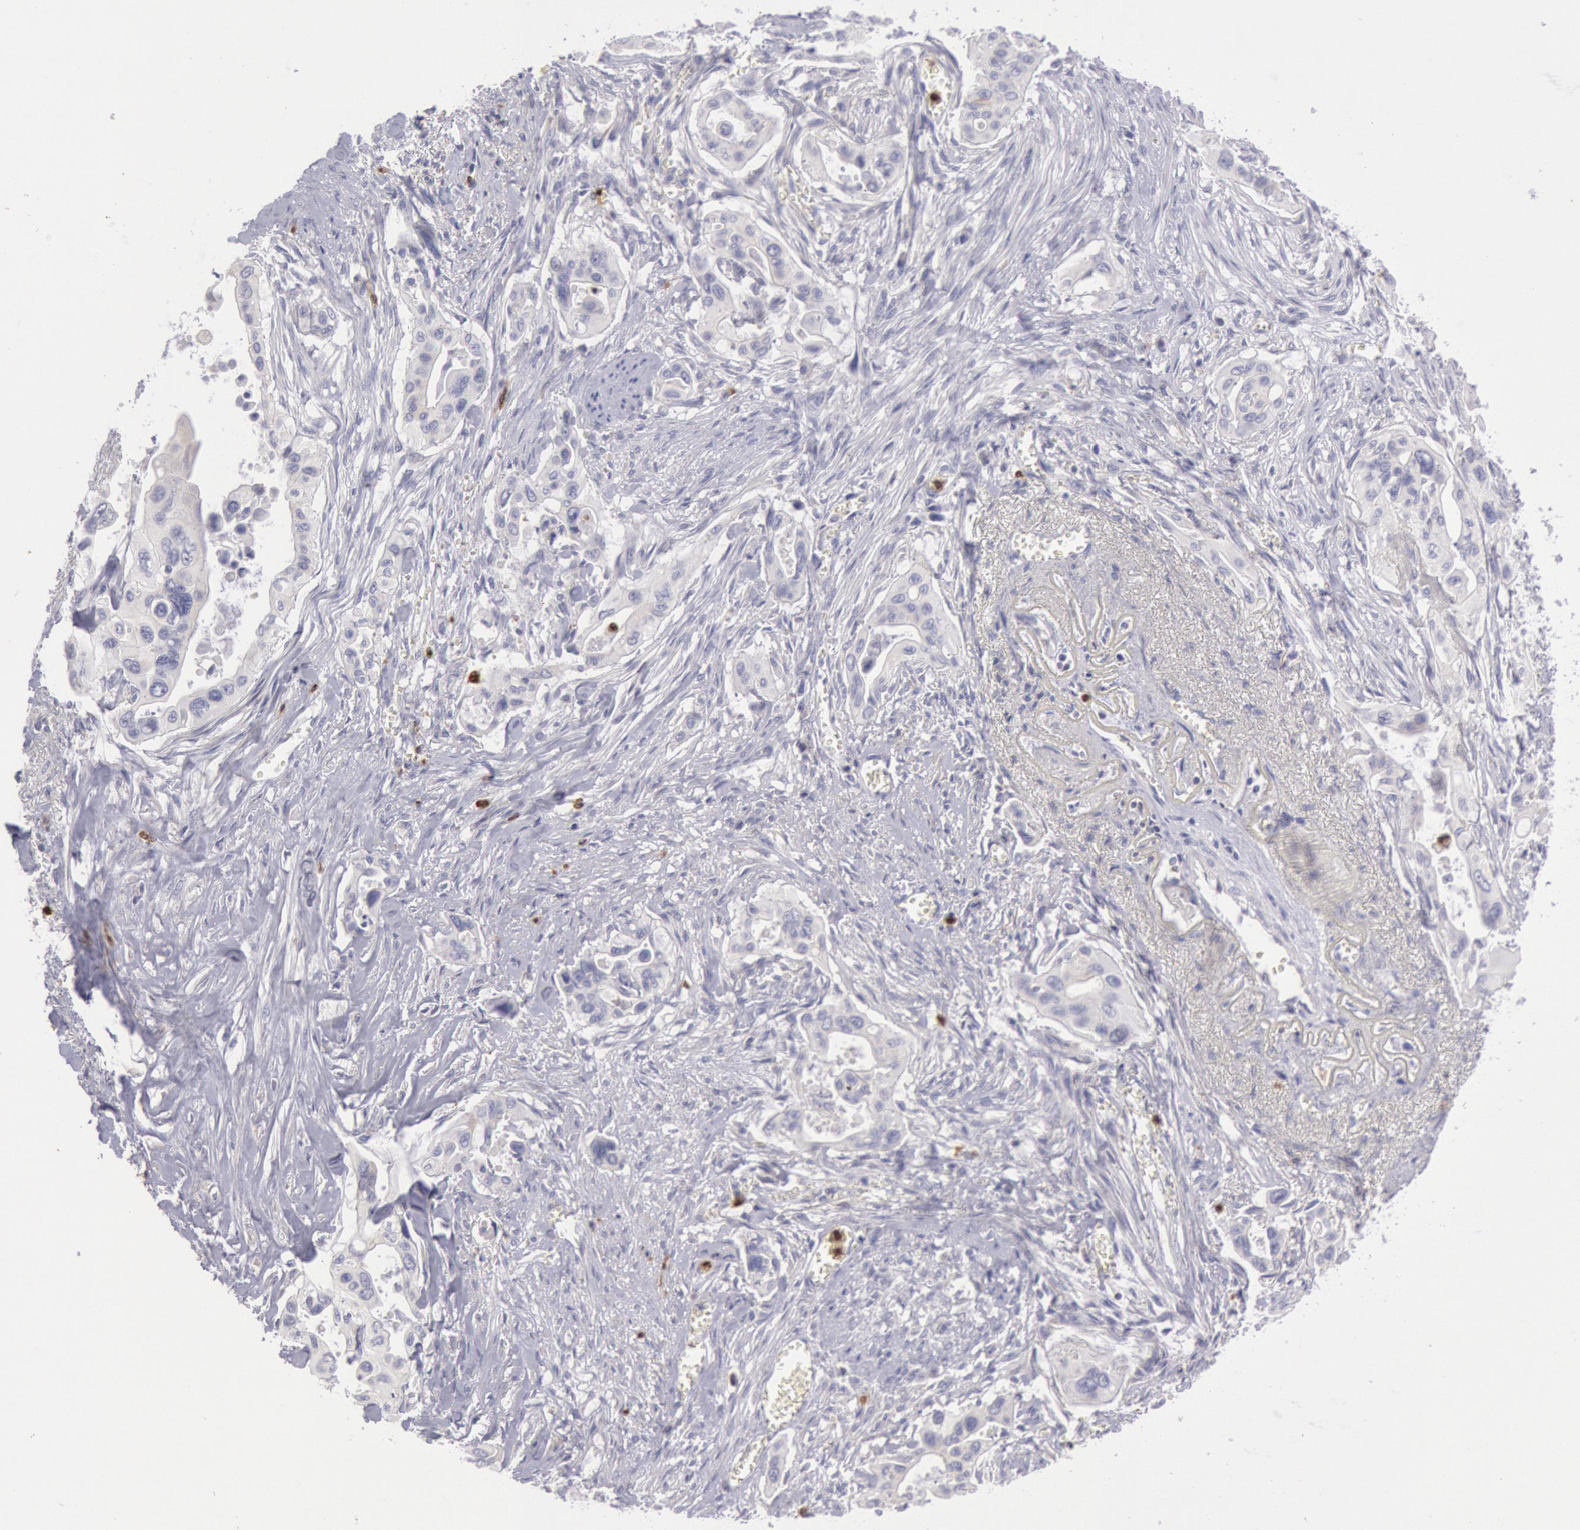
{"staining": {"intensity": "negative", "quantity": "none", "location": "none"}, "tissue": "pancreatic cancer", "cell_type": "Tumor cells", "image_type": "cancer", "snomed": [{"axis": "morphology", "description": "Adenocarcinoma, NOS"}, {"axis": "topography", "description": "Pancreas"}], "caption": "Immunohistochemistry (IHC) of pancreatic cancer displays no expression in tumor cells.", "gene": "RAB27A", "patient": {"sex": "male", "age": 77}}